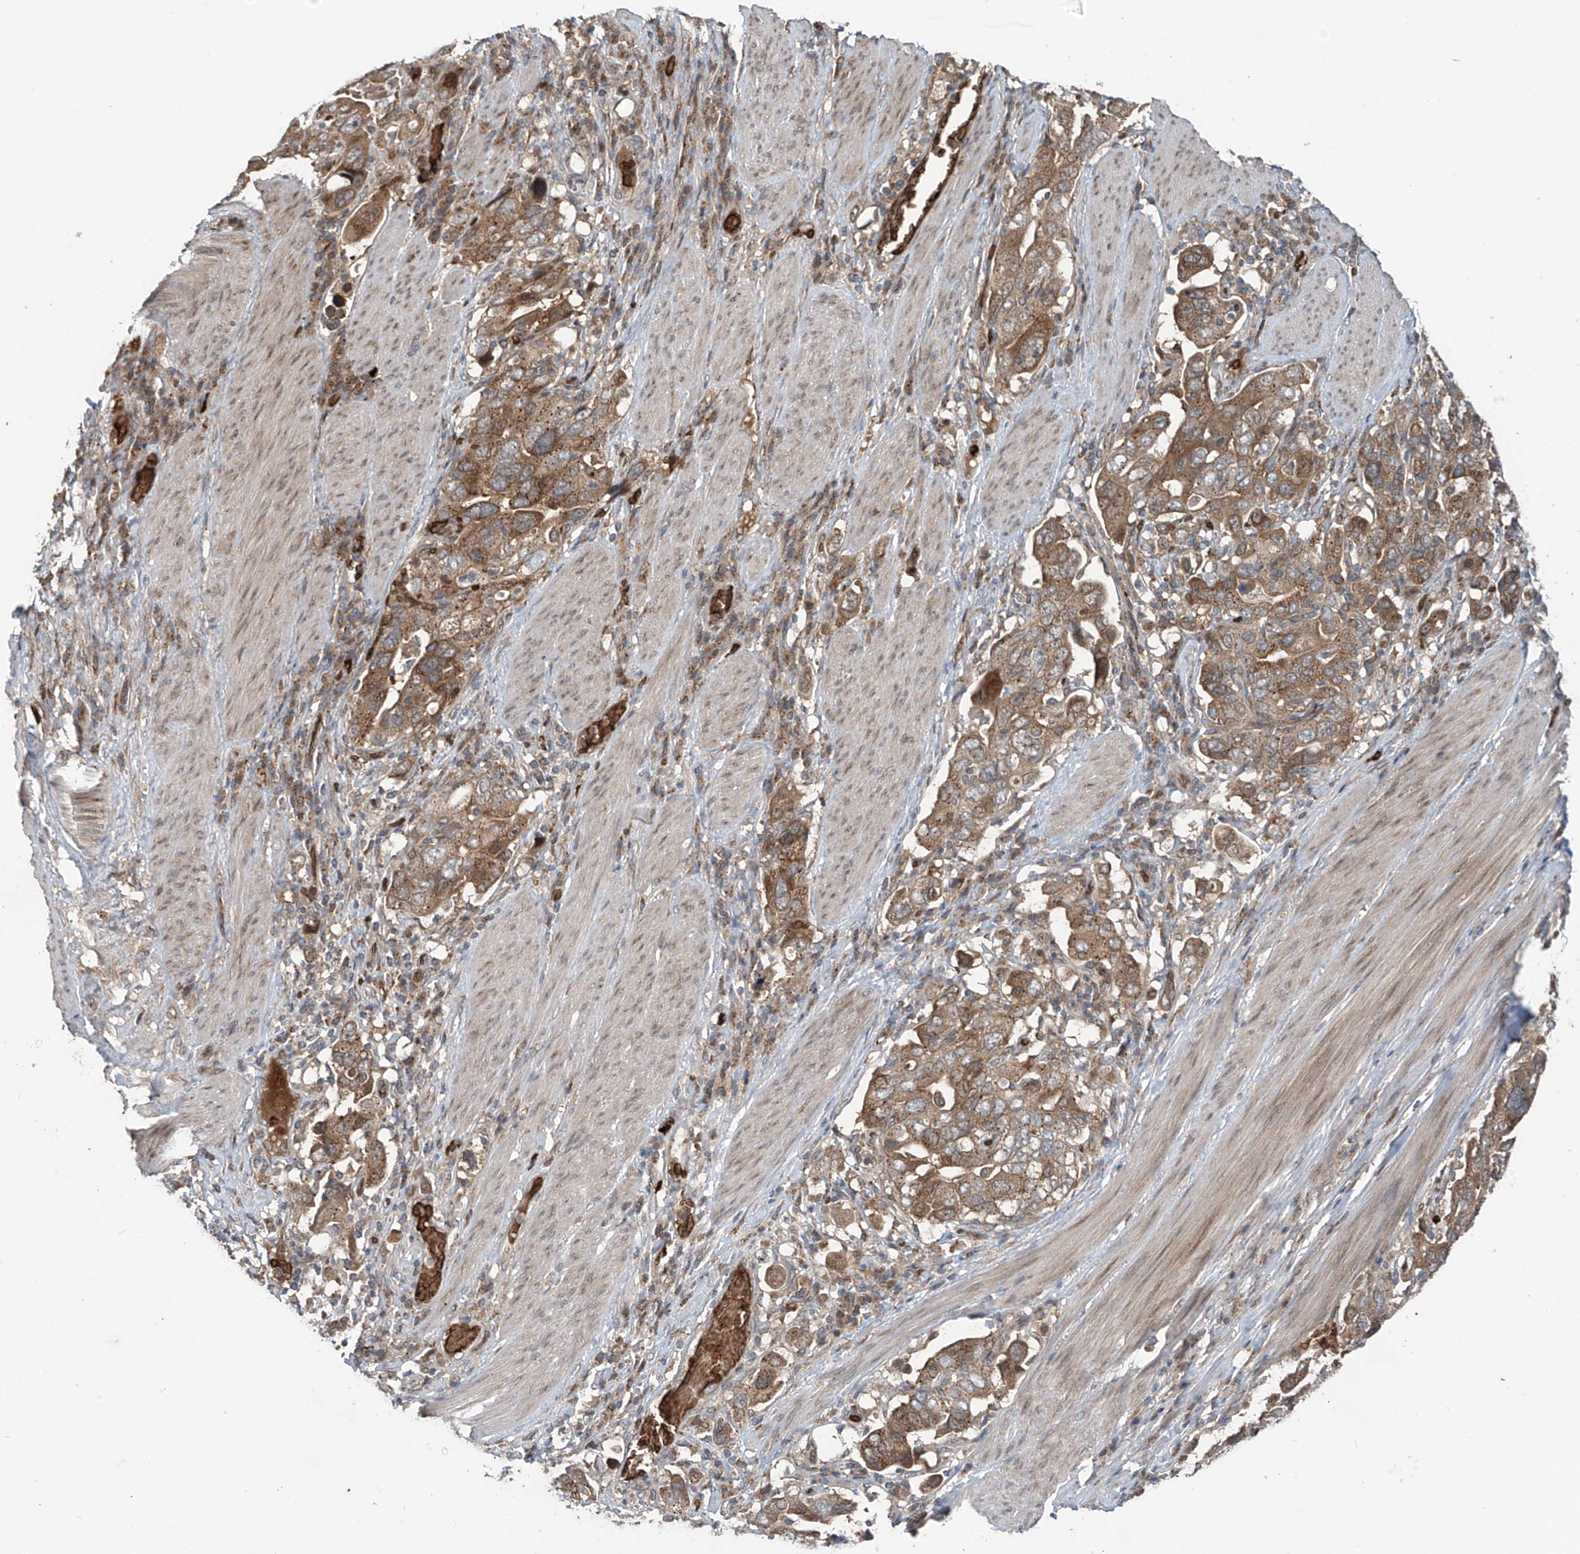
{"staining": {"intensity": "moderate", "quantity": ">75%", "location": "cytoplasmic/membranous"}, "tissue": "stomach cancer", "cell_type": "Tumor cells", "image_type": "cancer", "snomed": [{"axis": "morphology", "description": "Adenocarcinoma, NOS"}, {"axis": "topography", "description": "Stomach, upper"}], "caption": "Protein analysis of stomach cancer tissue displays moderate cytoplasmic/membranous positivity in approximately >75% of tumor cells.", "gene": "ZDHHC9", "patient": {"sex": "male", "age": 62}}